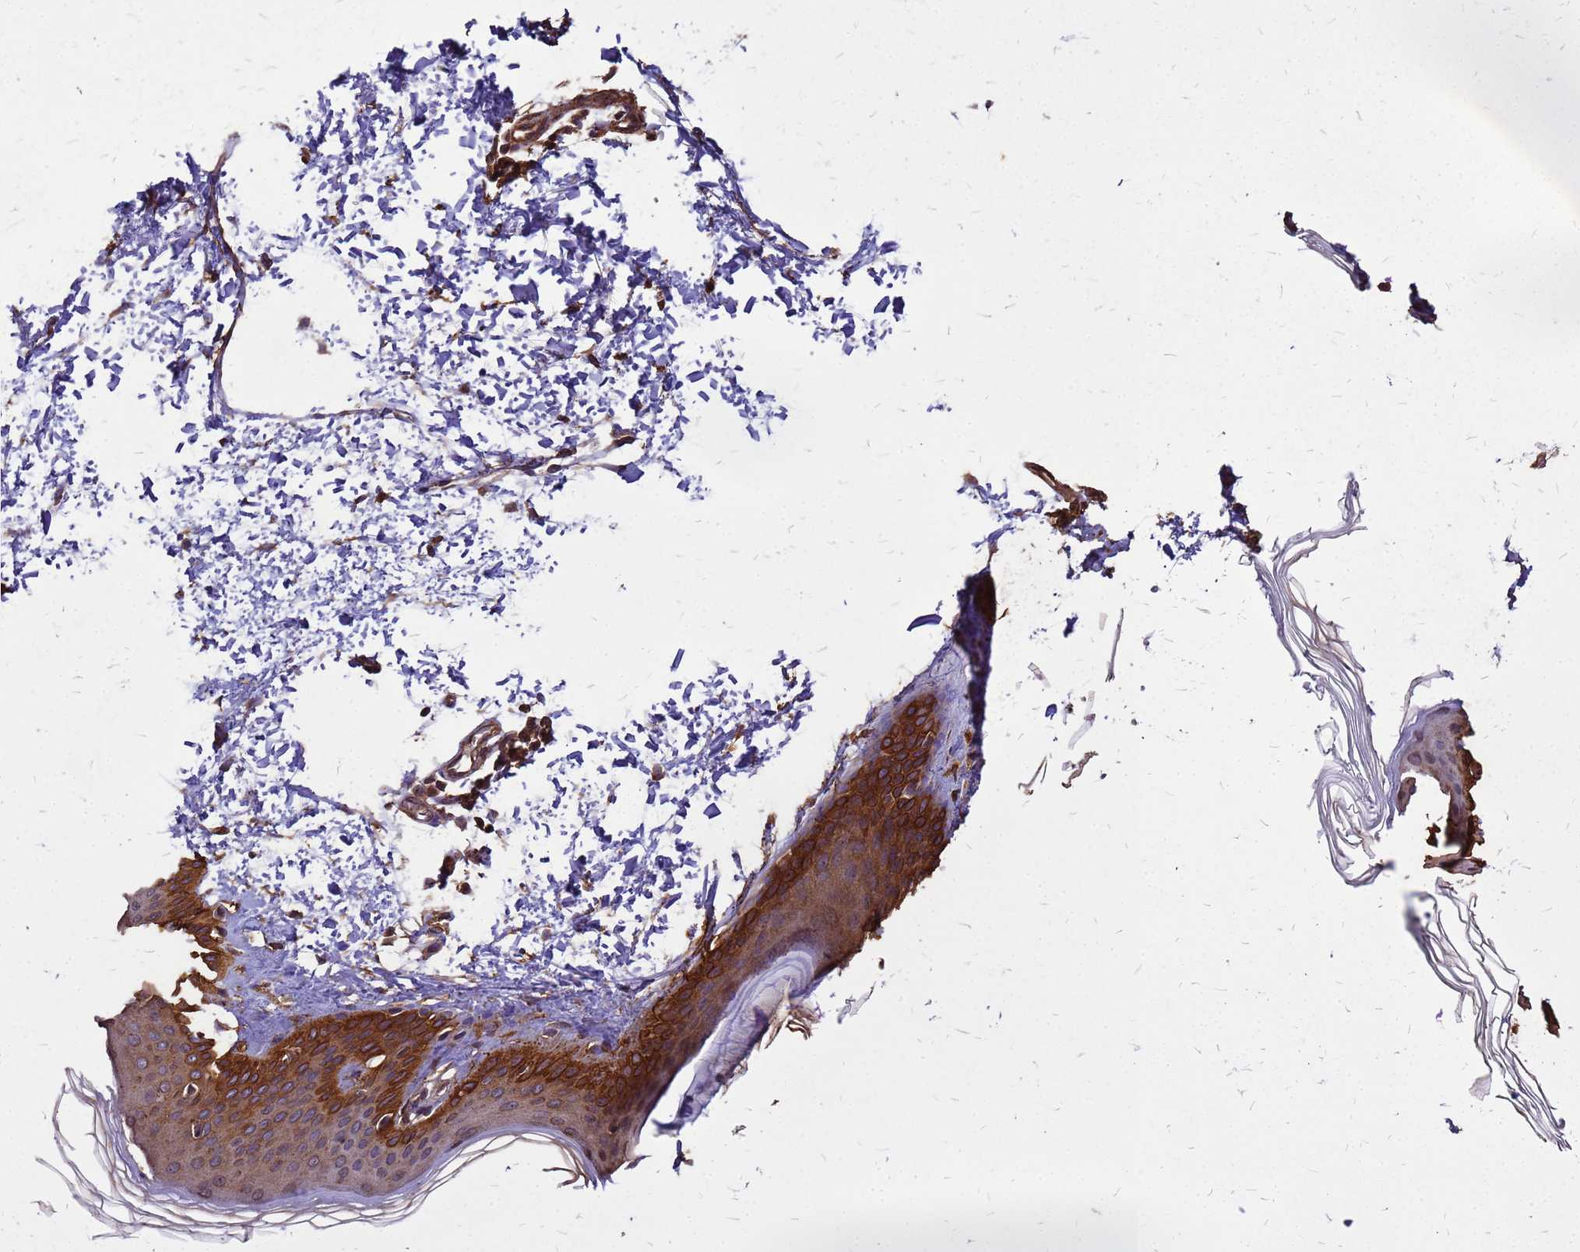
{"staining": {"intensity": "strong", "quantity": ">75%", "location": "cytoplasmic/membranous"}, "tissue": "skin", "cell_type": "Fibroblasts", "image_type": "normal", "snomed": [{"axis": "morphology", "description": "Normal tissue, NOS"}, {"axis": "topography", "description": "Skin"}], "caption": "Fibroblasts reveal high levels of strong cytoplasmic/membranous expression in about >75% of cells in benign skin.", "gene": "ZNF618", "patient": {"sex": "female", "age": 27}}